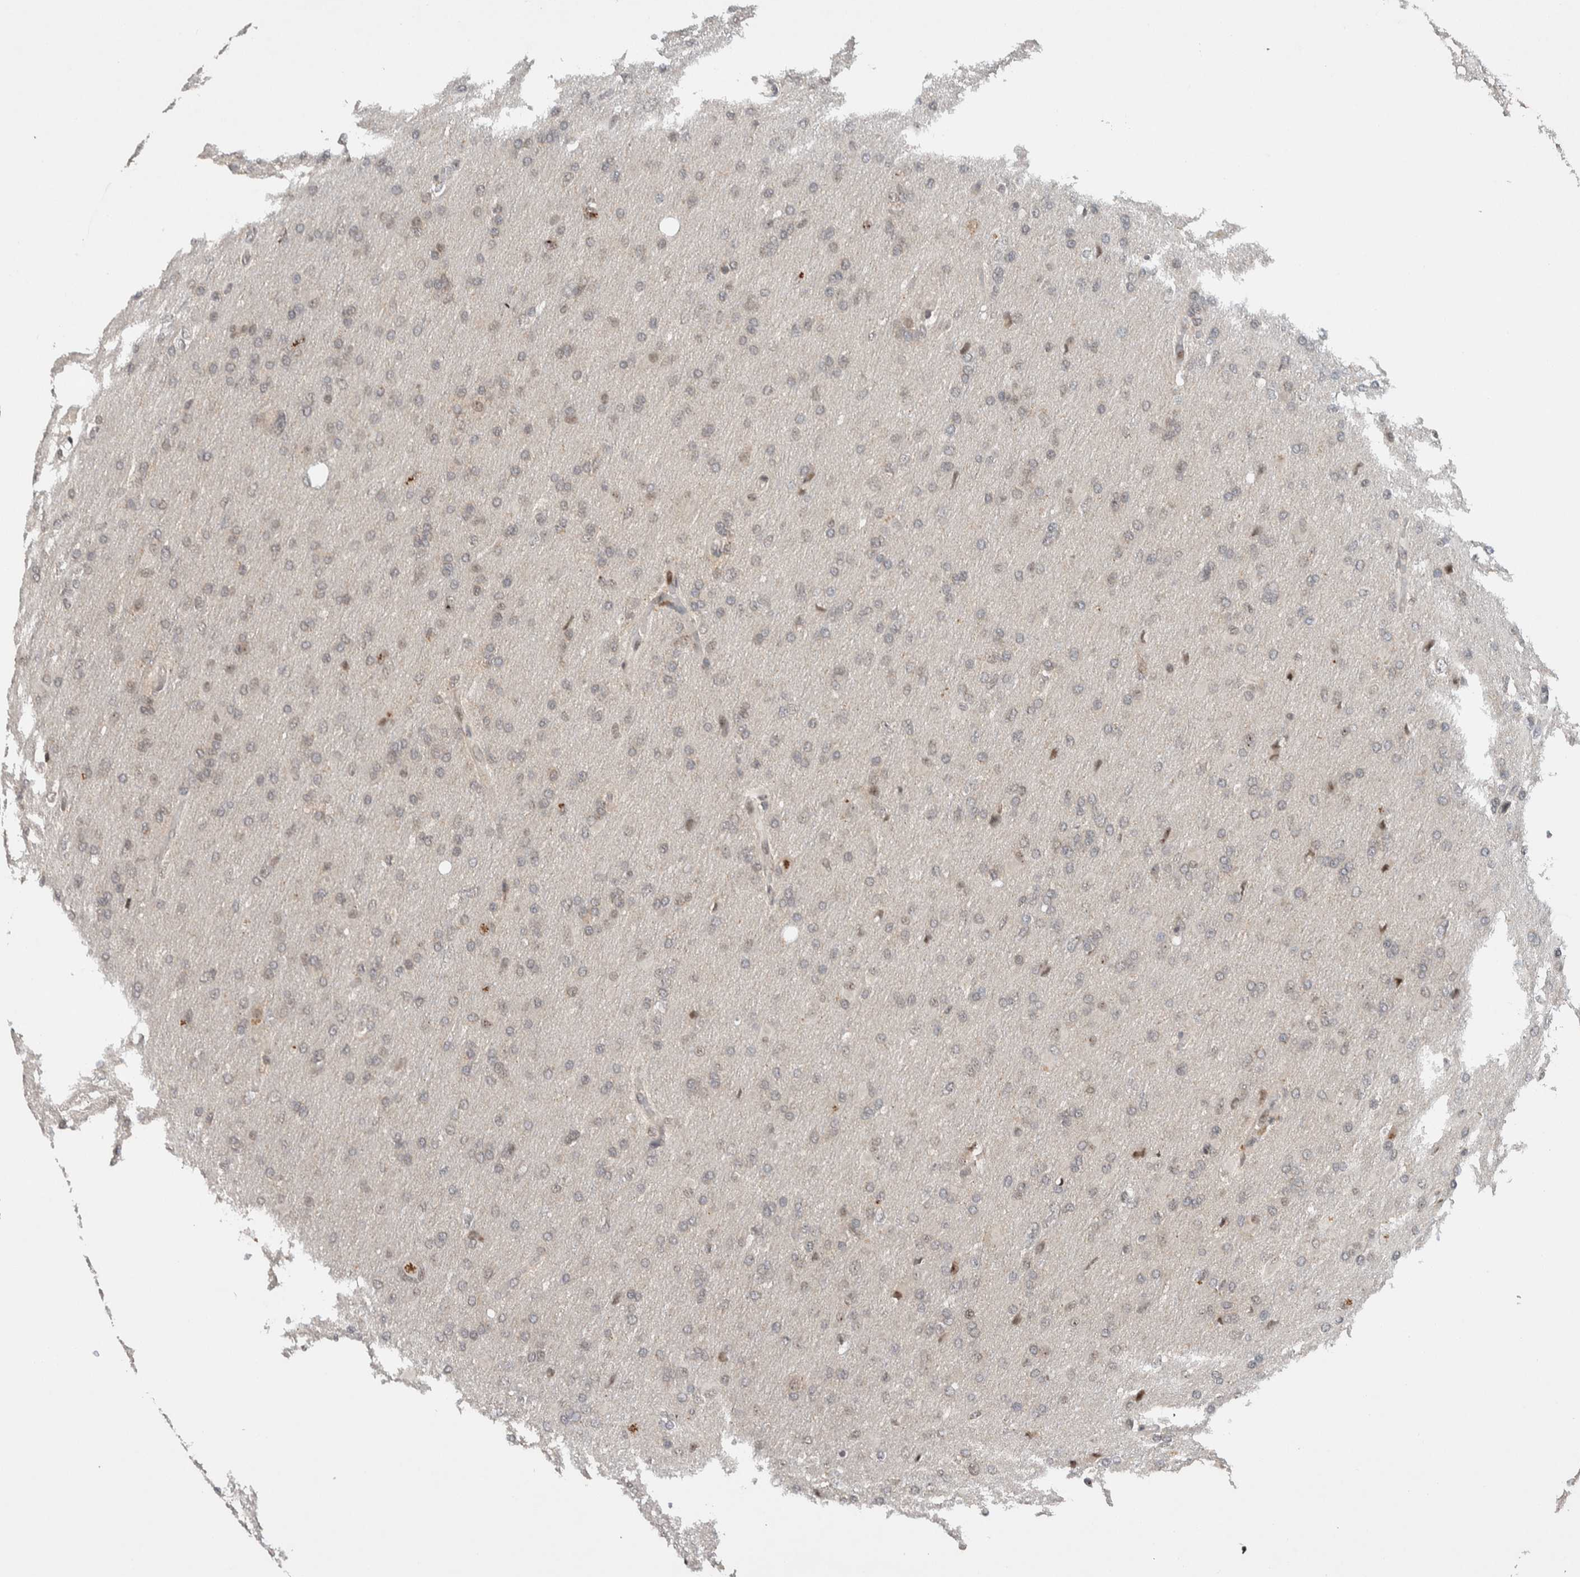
{"staining": {"intensity": "weak", "quantity": "<25%", "location": "nuclear"}, "tissue": "glioma", "cell_type": "Tumor cells", "image_type": "cancer", "snomed": [{"axis": "morphology", "description": "Glioma, malignant, High grade"}, {"axis": "topography", "description": "Cerebral cortex"}], "caption": "DAB (3,3'-diaminobenzidine) immunohistochemical staining of human glioma reveals no significant staining in tumor cells.", "gene": "ZNF521", "patient": {"sex": "female", "age": 36}}